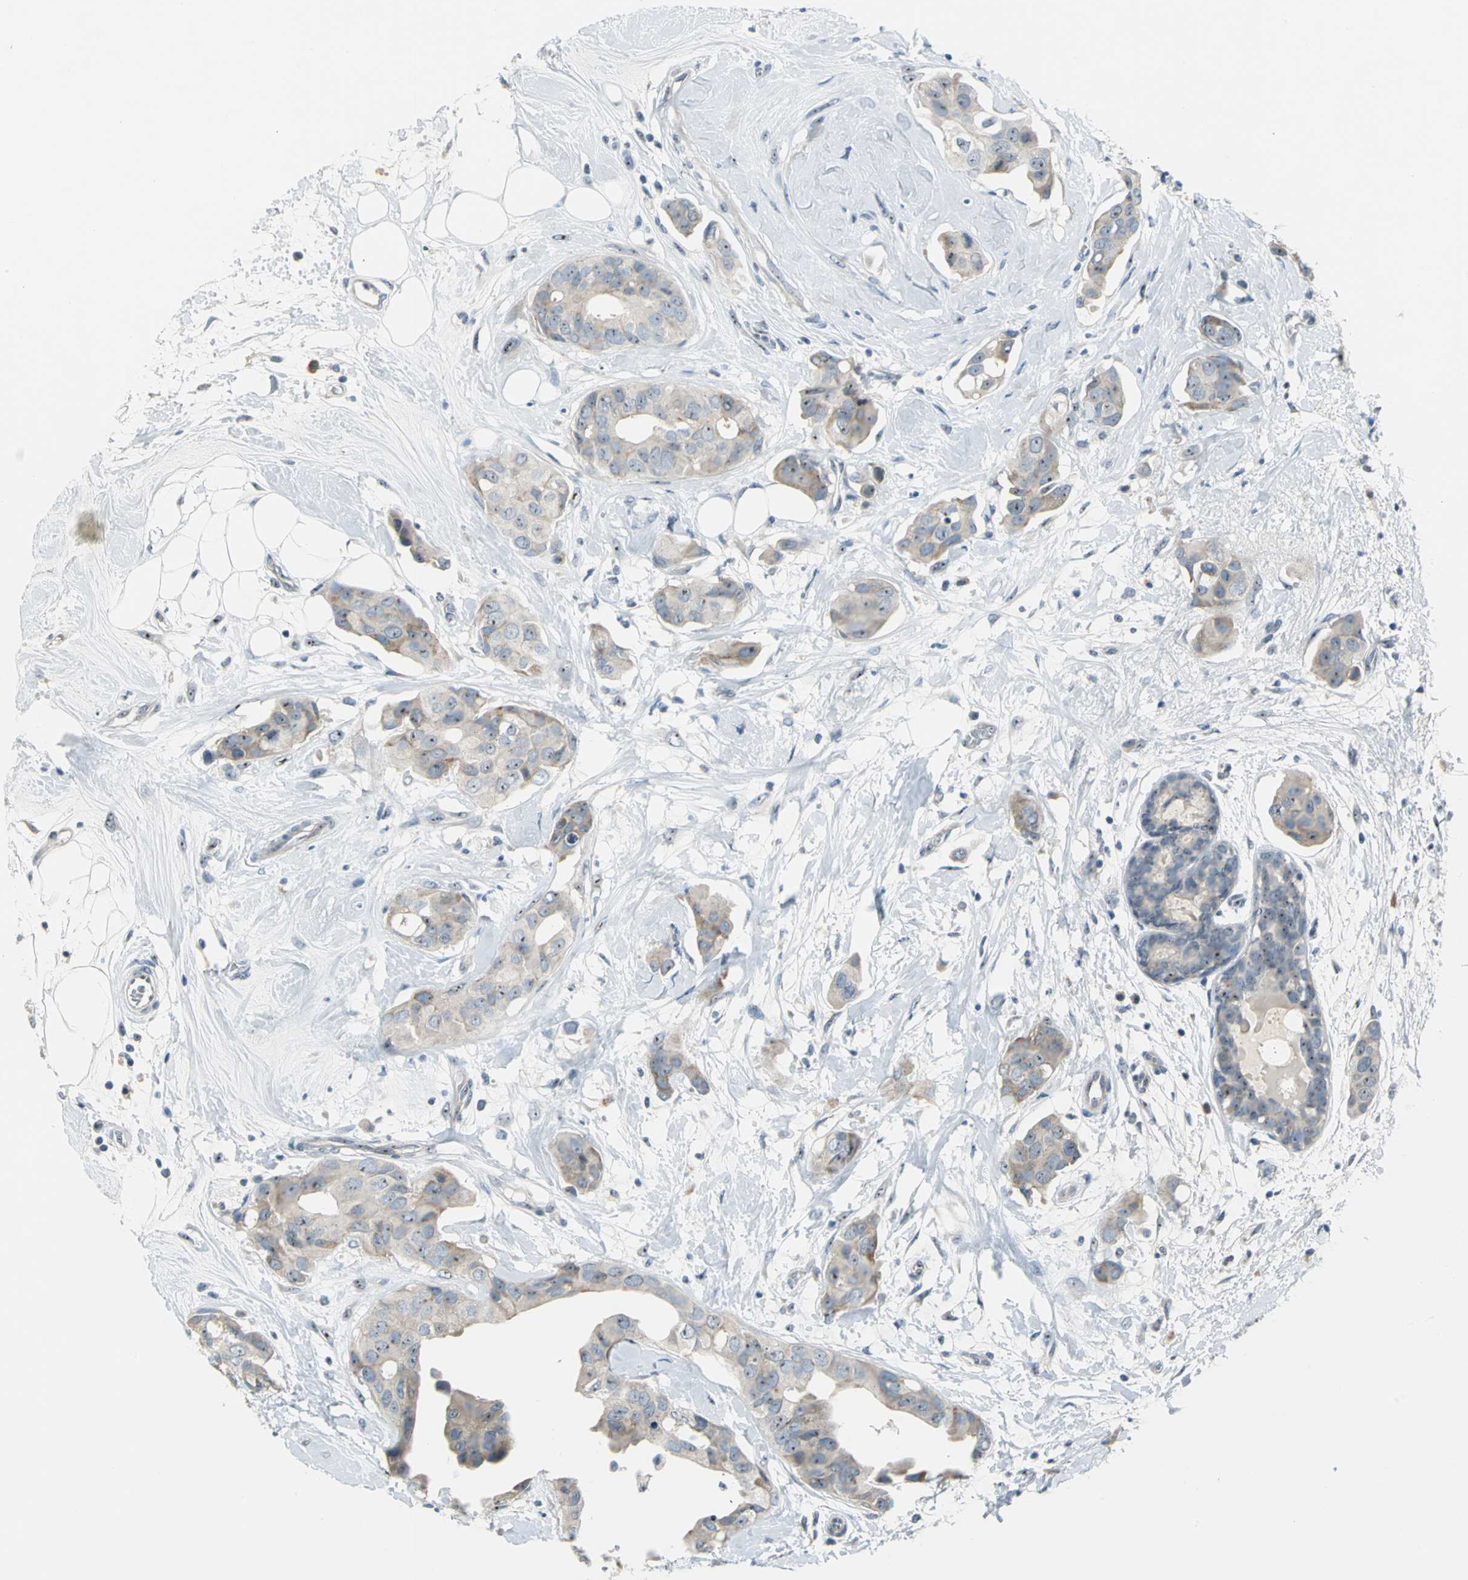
{"staining": {"intensity": "strong", "quantity": ">75%", "location": "nuclear"}, "tissue": "breast cancer", "cell_type": "Tumor cells", "image_type": "cancer", "snomed": [{"axis": "morphology", "description": "Duct carcinoma"}, {"axis": "topography", "description": "Breast"}], "caption": "A brown stain highlights strong nuclear expression of a protein in breast invasive ductal carcinoma tumor cells. Ihc stains the protein of interest in brown and the nuclei are stained blue.", "gene": "MYBBP1A", "patient": {"sex": "female", "age": 40}}